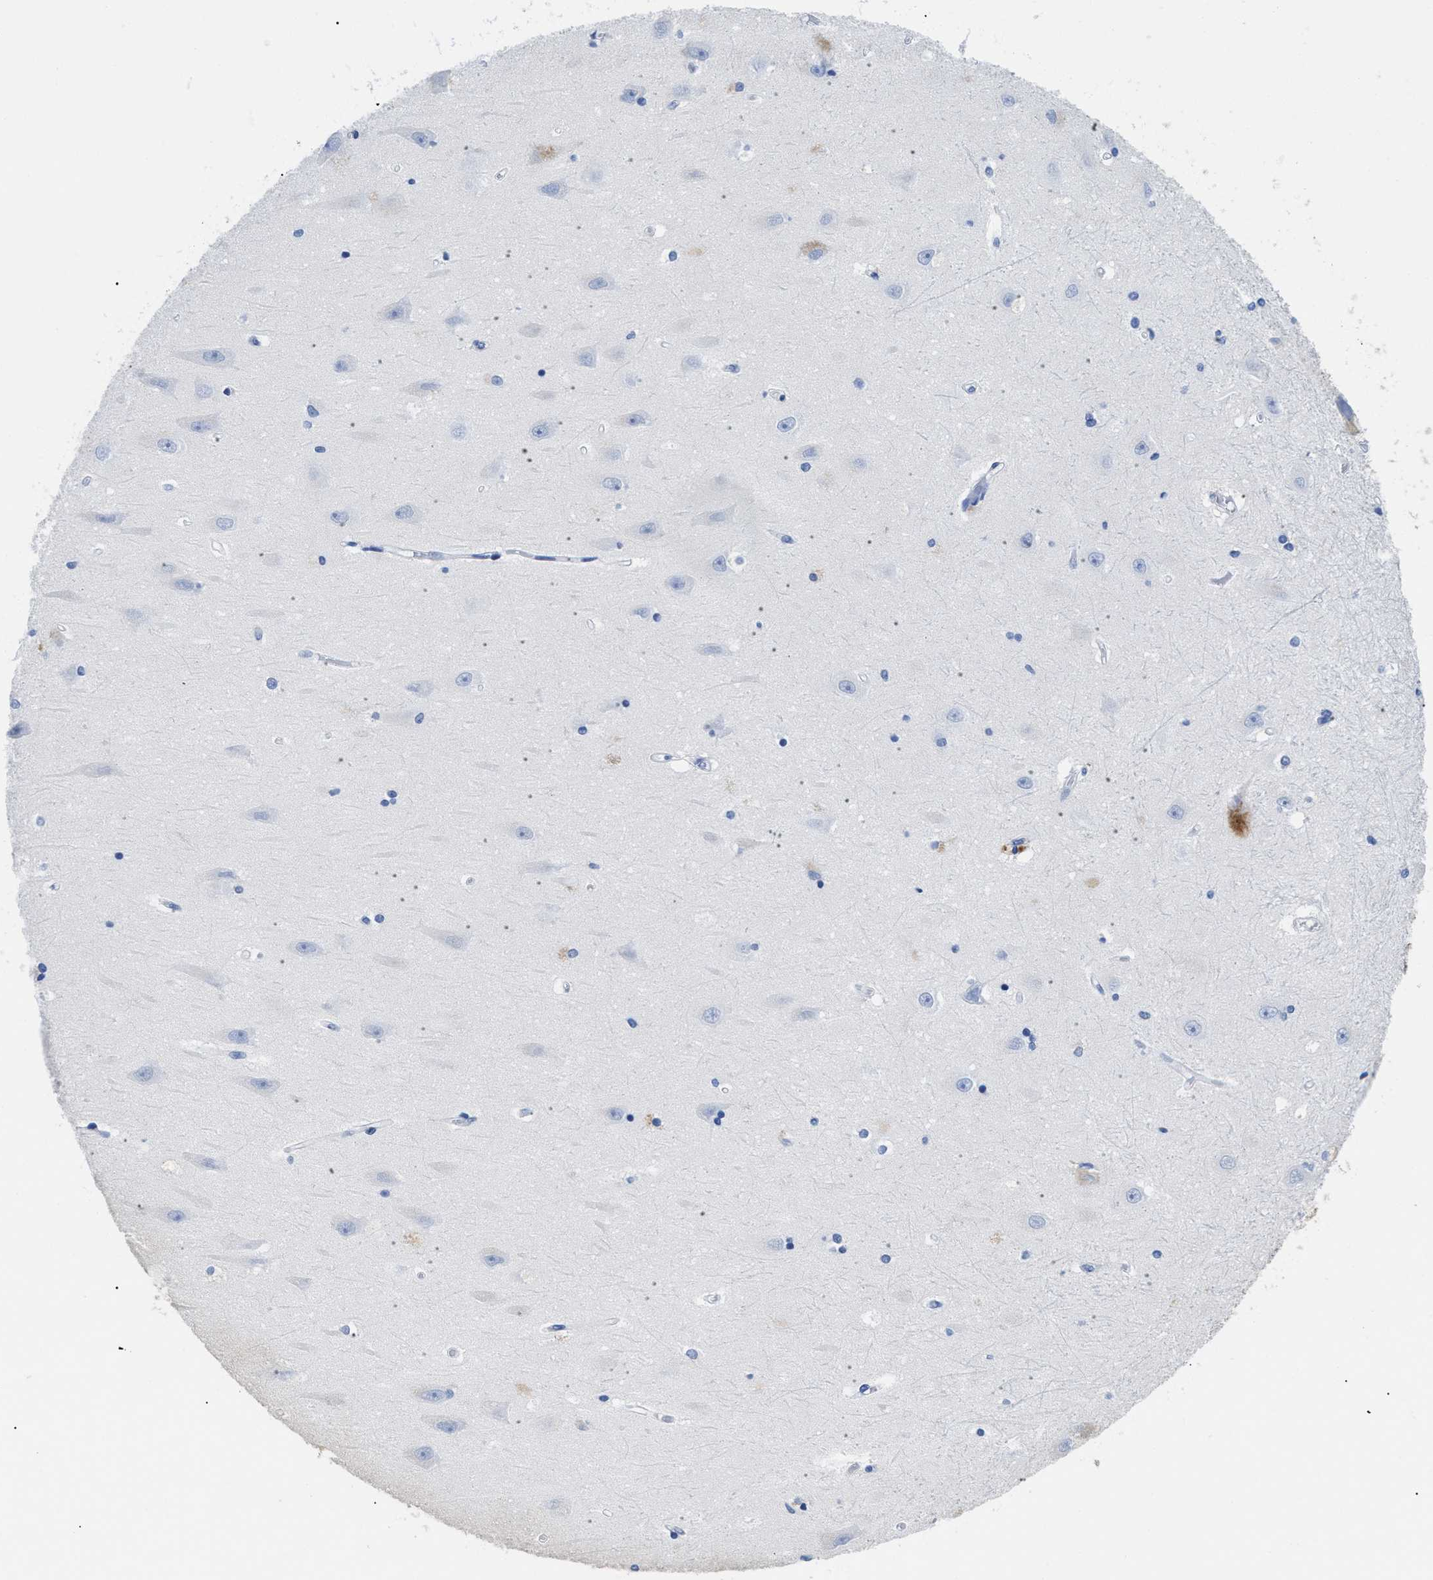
{"staining": {"intensity": "negative", "quantity": "none", "location": "none"}, "tissue": "hippocampus", "cell_type": "Glial cells", "image_type": "normal", "snomed": [{"axis": "morphology", "description": "Normal tissue, NOS"}, {"axis": "topography", "description": "Hippocampus"}], "caption": "Immunohistochemistry (IHC) of normal human hippocampus demonstrates no positivity in glial cells. (DAB immunohistochemistry, high magnification).", "gene": "APOBEC2", "patient": {"sex": "male", "age": 45}}